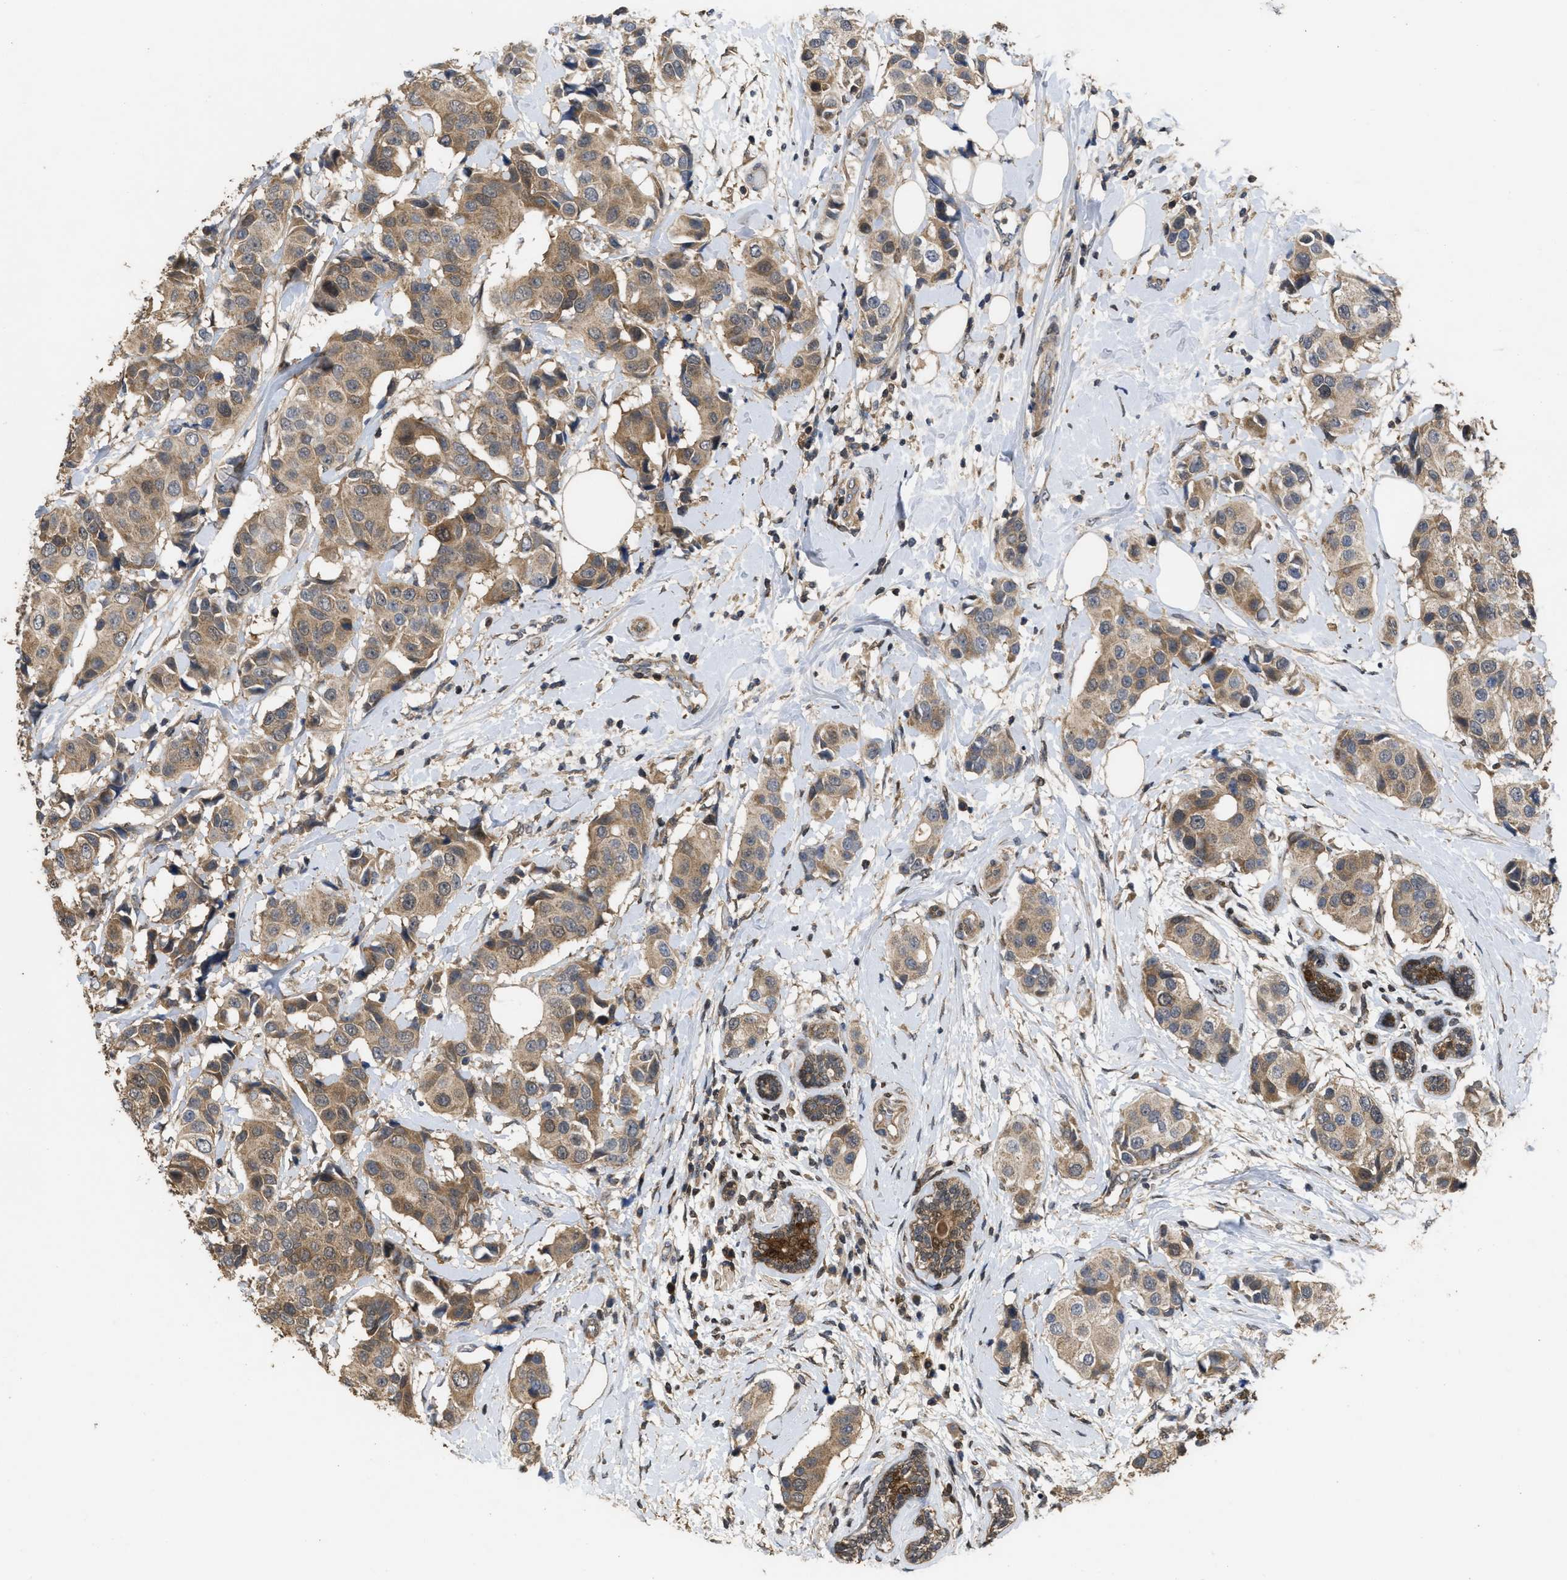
{"staining": {"intensity": "moderate", "quantity": ">75%", "location": "cytoplasmic/membranous"}, "tissue": "breast cancer", "cell_type": "Tumor cells", "image_type": "cancer", "snomed": [{"axis": "morphology", "description": "Normal tissue, NOS"}, {"axis": "morphology", "description": "Duct carcinoma"}, {"axis": "topography", "description": "Breast"}], "caption": "This photomicrograph reveals IHC staining of human breast cancer (invasive ductal carcinoma), with medium moderate cytoplasmic/membranous staining in approximately >75% of tumor cells.", "gene": "CBR3", "patient": {"sex": "female", "age": 39}}